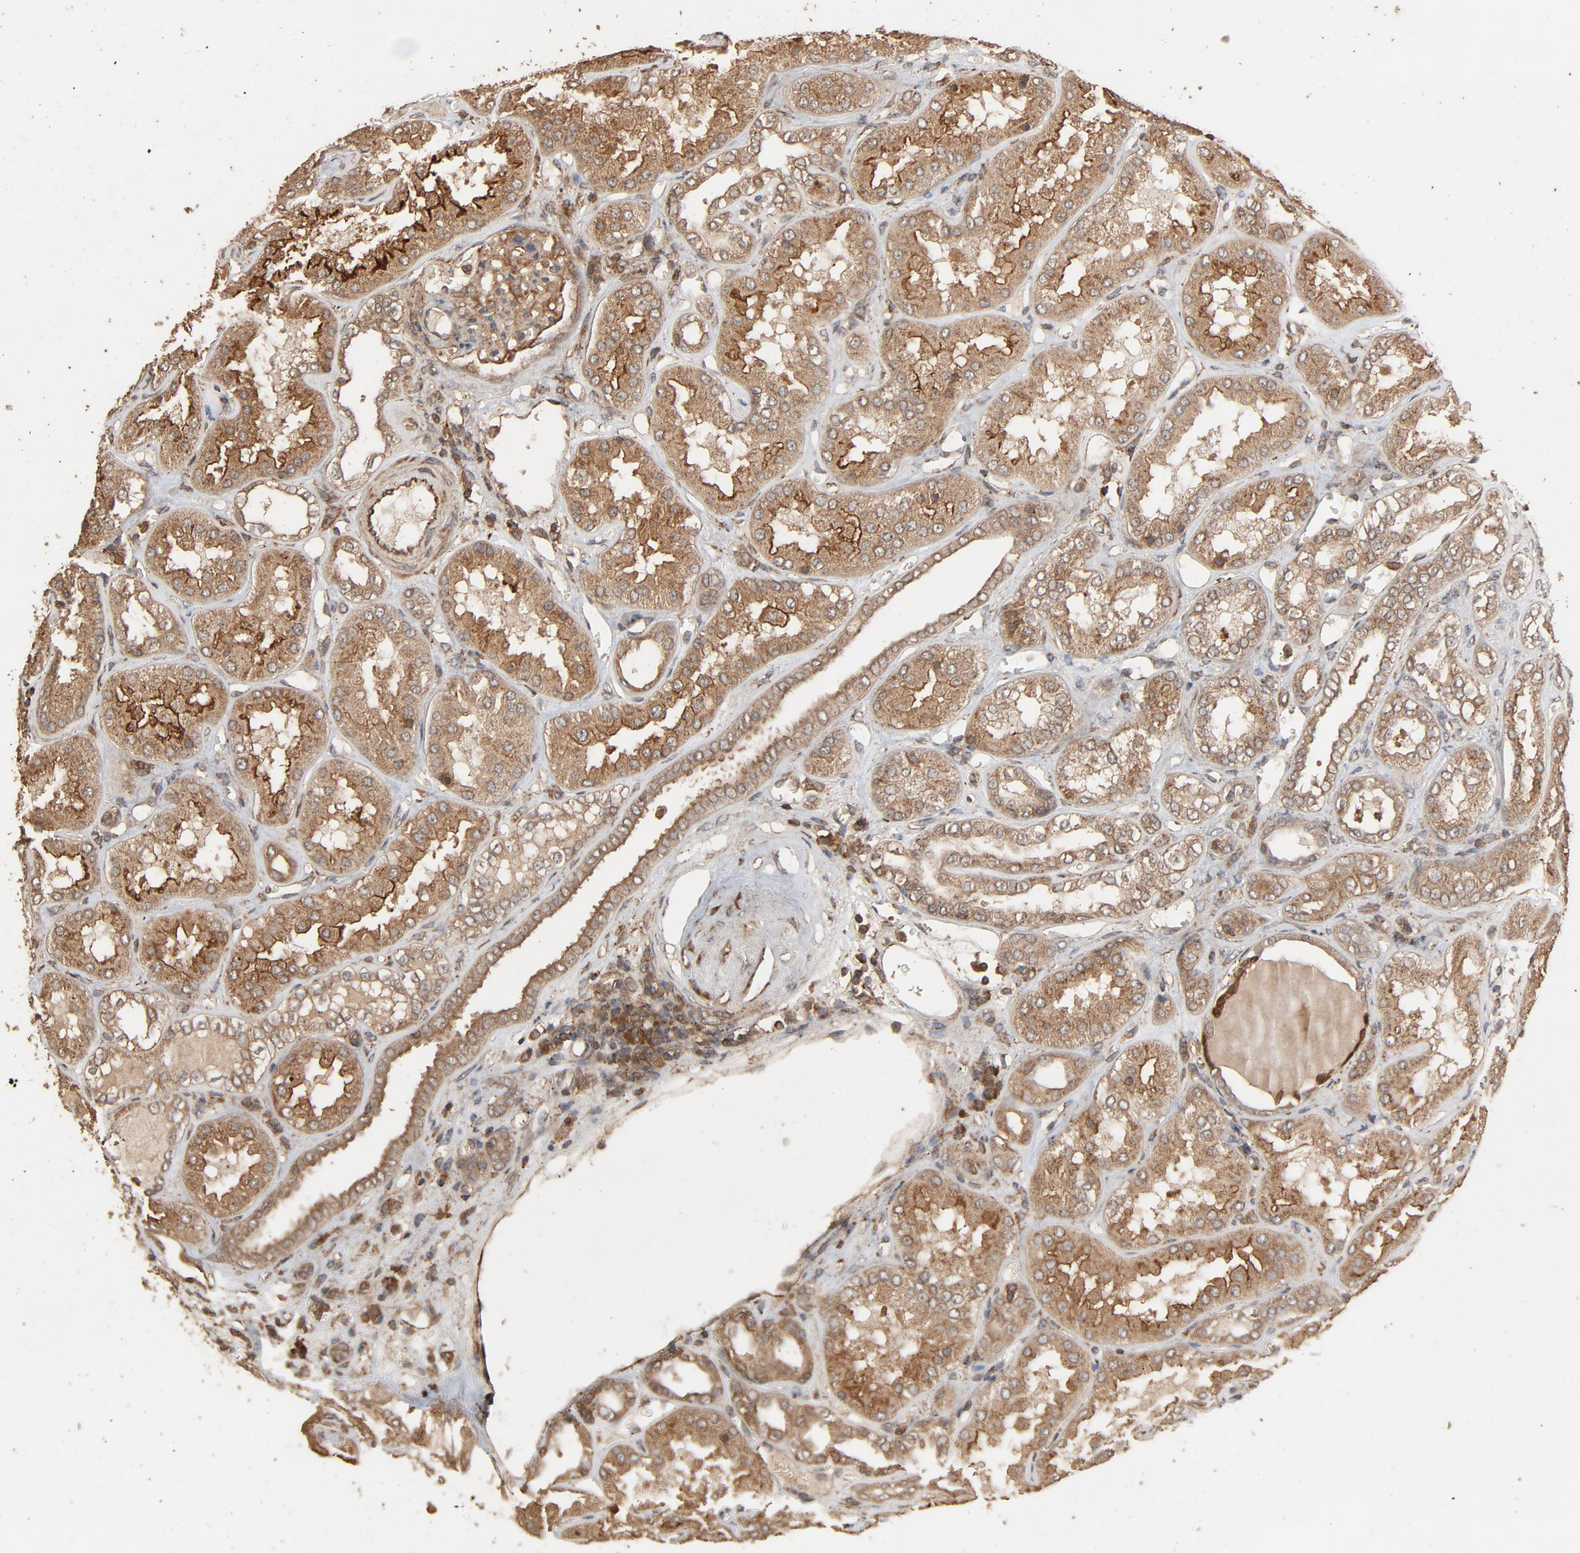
{"staining": {"intensity": "moderate", "quantity": ">75%", "location": "cytoplasmic/membranous"}, "tissue": "kidney", "cell_type": "Cells in glomeruli", "image_type": "normal", "snomed": [{"axis": "morphology", "description": "Normal tissue, NOS"}, {"axis": "topography", "description": "Kidney"}], "caption": "Kidney stained with a brown dye reveals moderate cytoplasmic/membranous positive positivity in approximately >75% of cells in glomeruli.", "gene": "RPS6KA6", "patient": {"sex": "female", "age": 56}}